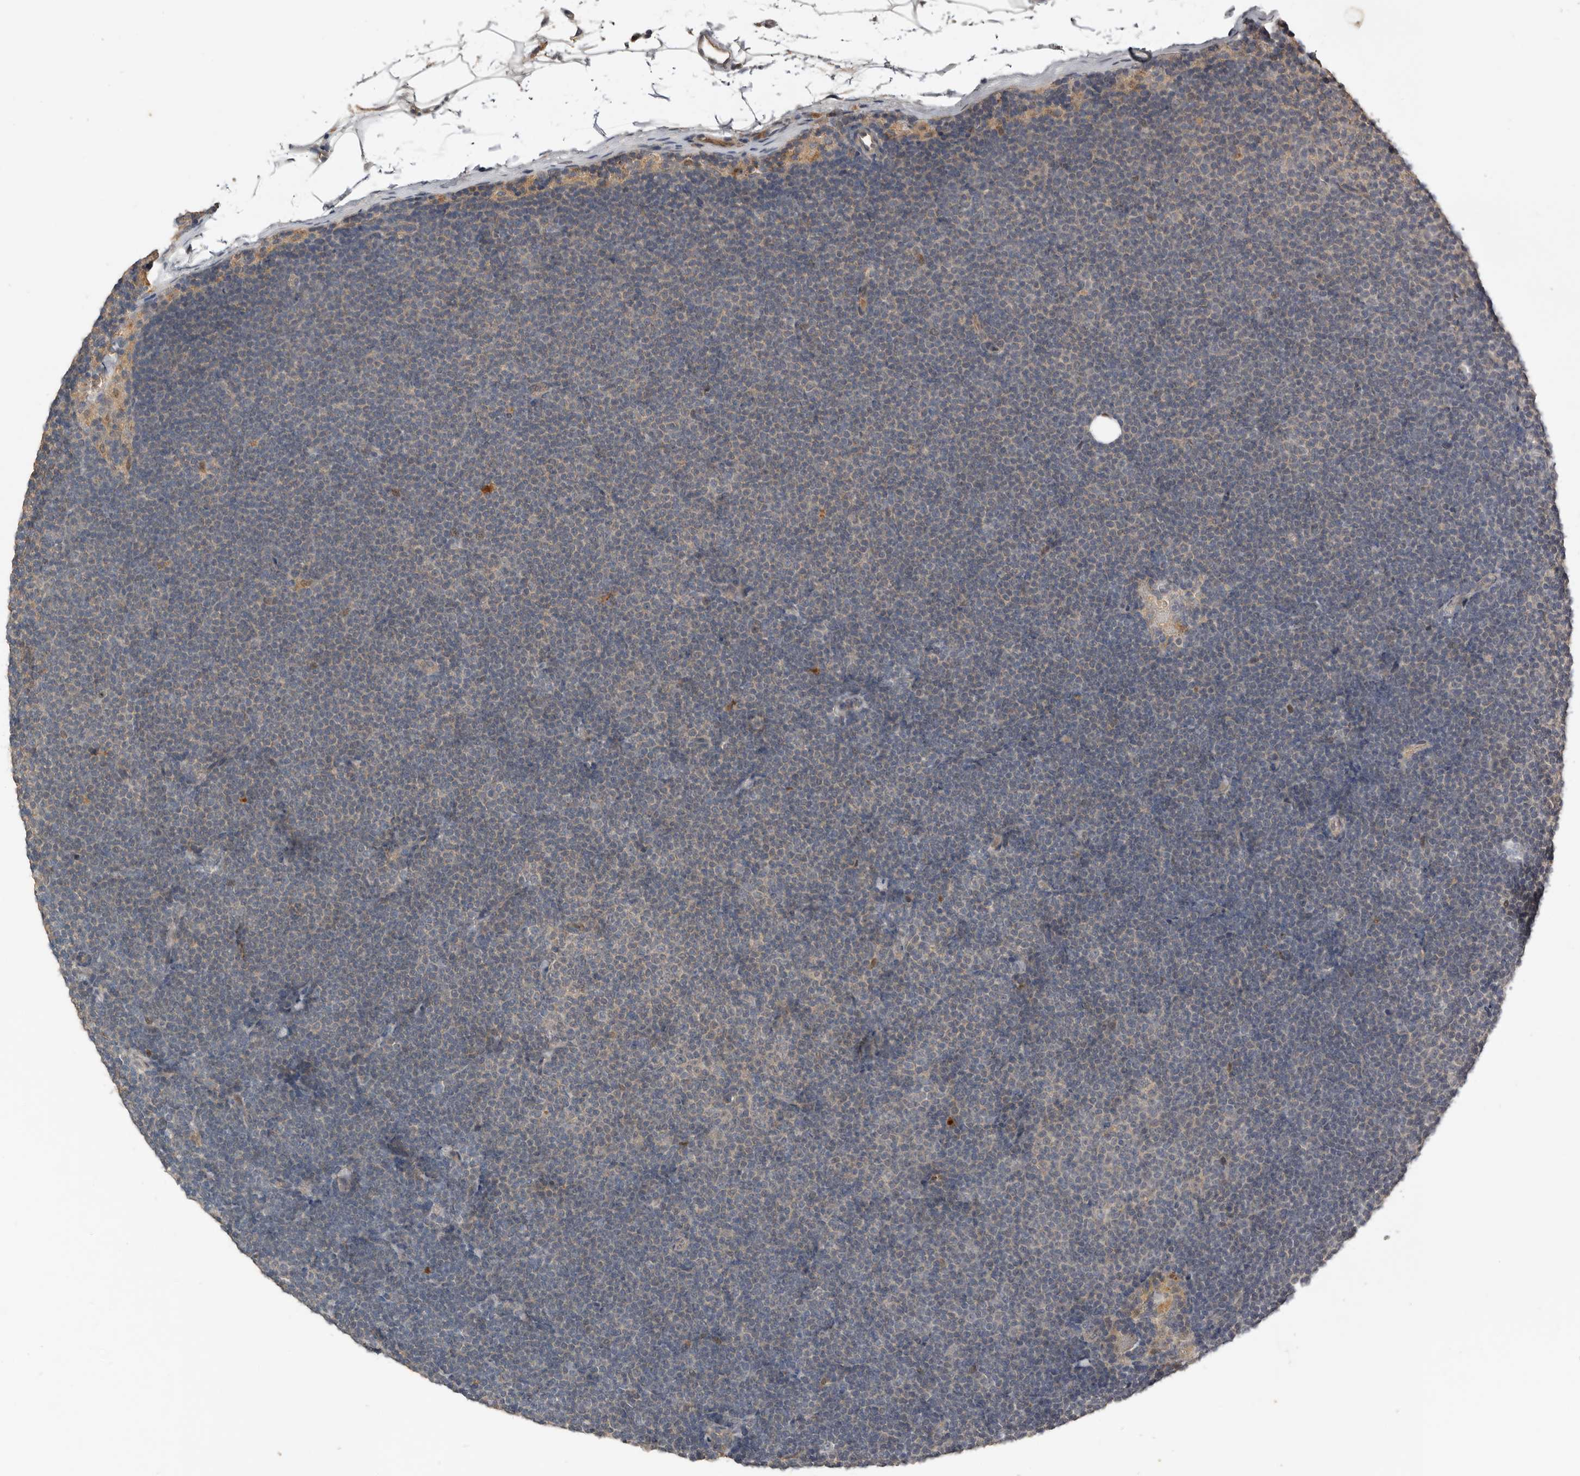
{"staining": {"intensity": "weak", "quantity": "25%-75%", "location": "cytoplasmic/membranous"}, "tissue": "lymphoma", "cell_type": "Tumor cells", "image_type": "cancer", "snomed": [{"axis": "morphology", "description": "Malignant lymphoma, non-Hodgkin's type, Low grade"}, {"axis": "topography", "description": "Lymph node"}], "caption": "Protein expression analysis of lymphoma exhibits weak cytoplasmic/membranous expression in approximately 25%-75% of tumor cells.", "gene": "NMUR1", "patient": {"sex": "female", "age": 53}}